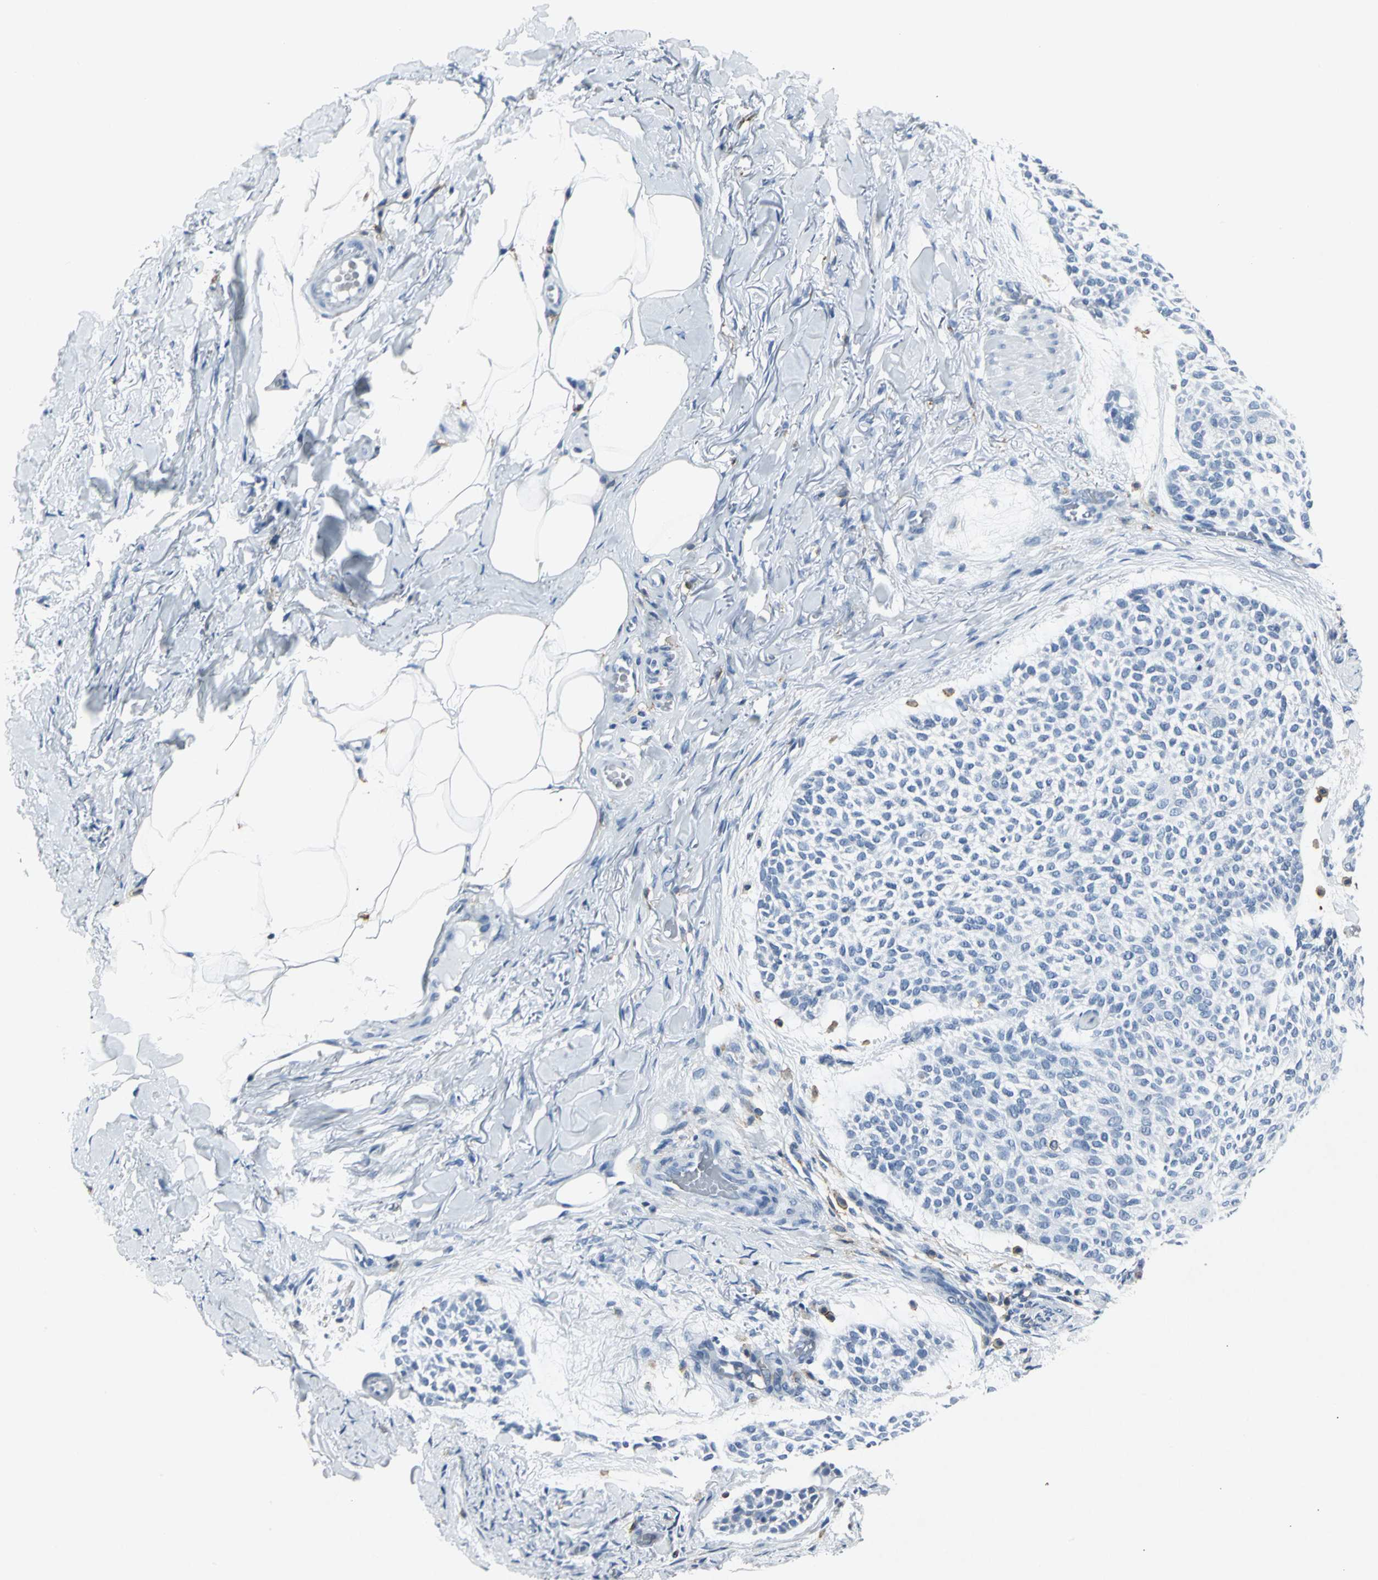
{"staining": {"intensity": "negative", "quantity": "none", "location": "none"}, "tissue": "skin cancer", "cell_type": "Tumor cells", "image_type": "cancer", "snomed": [{"axis": "morphology", "description": "Normal tissue, NOS"}, {"axis": "morphology", "description": "Basal cell carcinoma"}, {"axis": "topography", "description": "Skin"}], "caption": "The IHC histopathology image has no significant expression in tumor cells of basal cell carcinoma (skin) tissue.", "gene": "IQGAP2", "patient": {"sex": "female", "age": 70}}